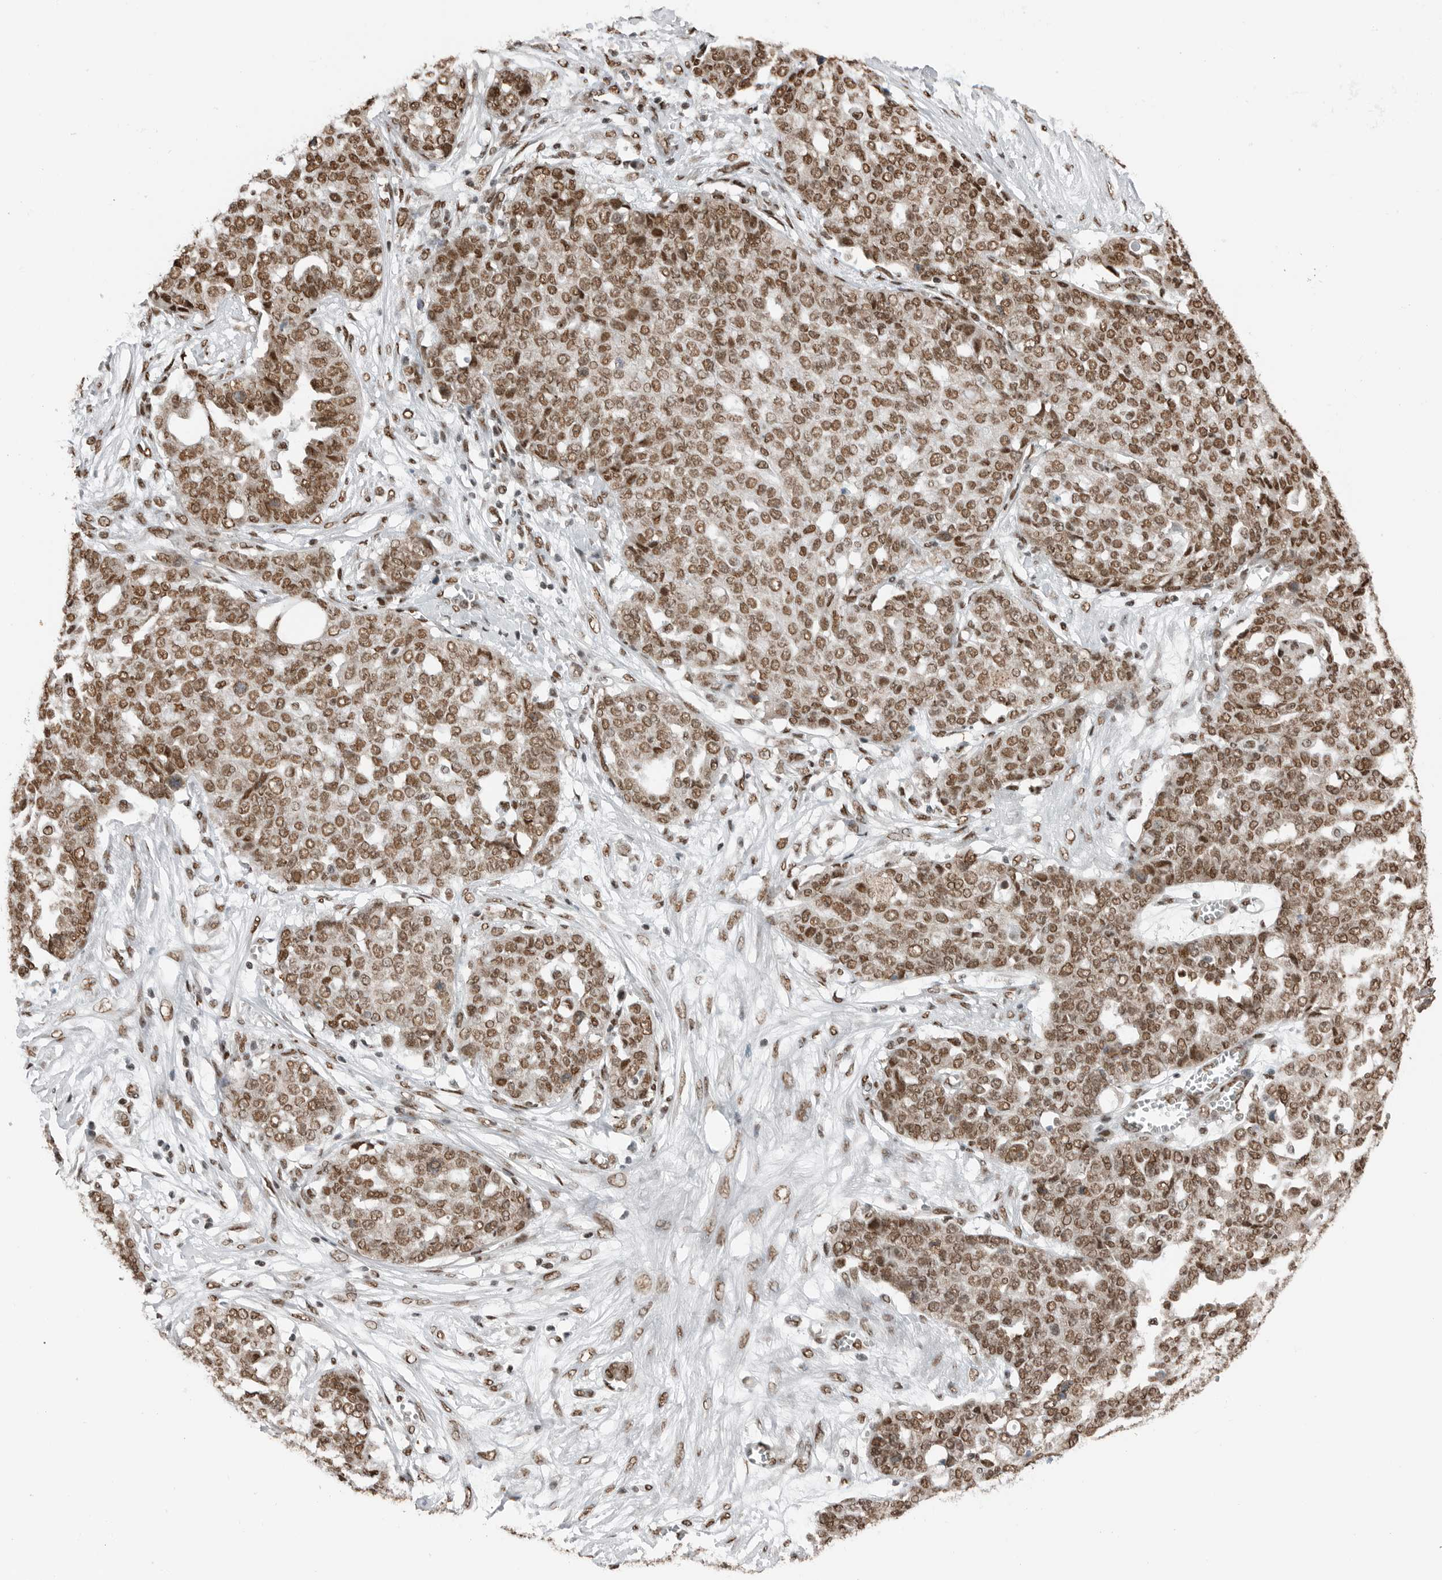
{"staining": {"intensity": "moderate", "quantity": ">75%", "location": "nuclear"}, "tissue": "ovarian cancer", "cell_type": "Tumor cells", "image_type": "cancer", "snomed": [{"axis": "morphology", "description": "Cystadenocarcinoma, serous, NOS"}, {"axis": "topography", "description": "Soft tissue"}, {"axis": "topography", "description": "Ovary"}], "caption": "Immunohistochemical staining of serous cystadenocarcinoma (ovarian) reveals medium levels of moderate nuclear protein staining in approximately >75% of tumor cells. Immunohistochemistry stains the protein of interest in brown and the nuclei are stained blue.", "gene": "BLZF1", "patient": {"sex": "female", "age": 57}}